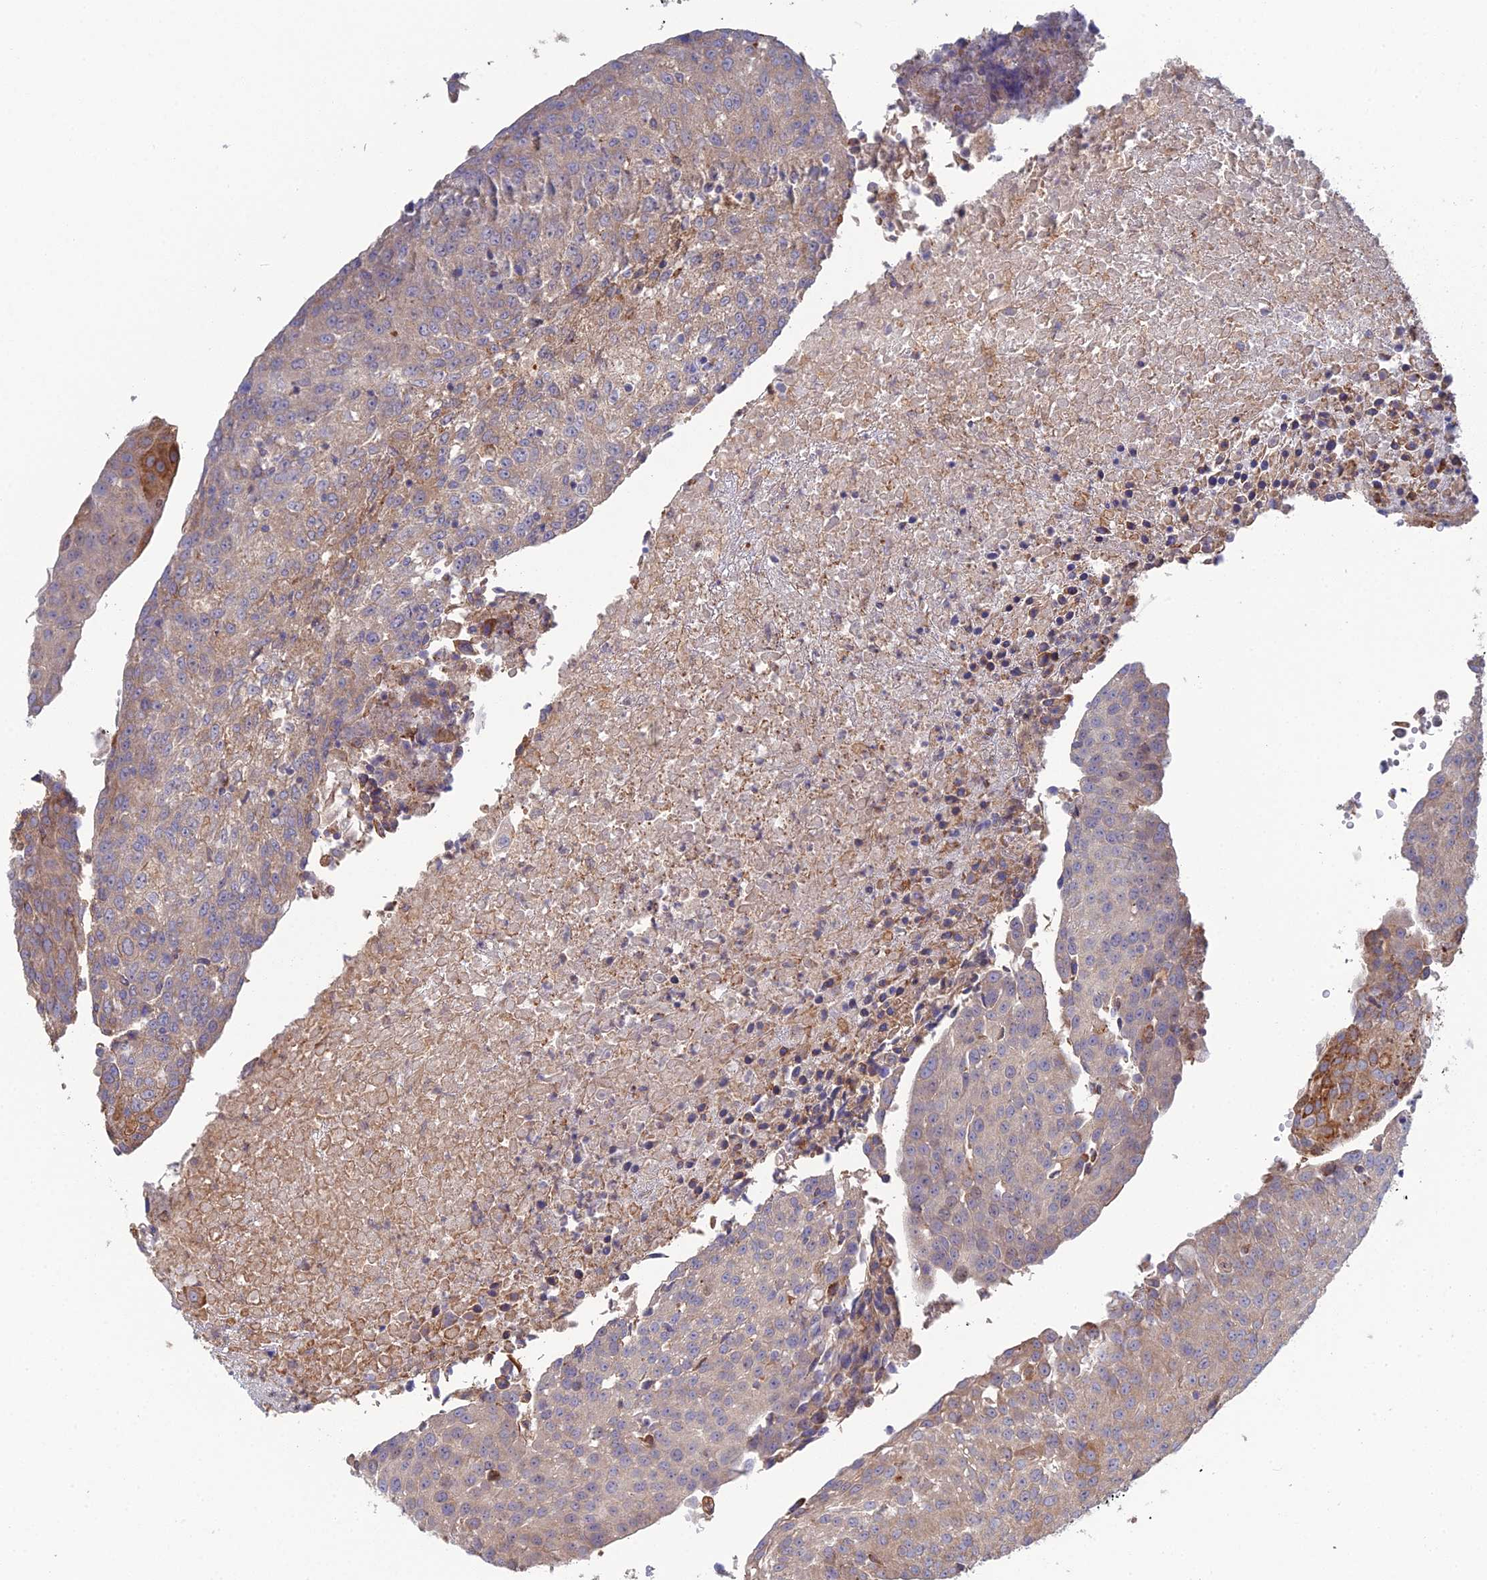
{"staining": {"intensity": "weak", "quantity": ">75%", "location": "cytoplasmic/membranous"}, "tissue": "urothelial cancer", "cell_type": "Tumor cells", "image_type": "cancer", "snomed": [{"axis": "morphology", "description": "Urothelial carcinoma, High grade"}, {"axis": "topography", "description": "Urinary bladder"}], "caption": "High-power microscopy captured an immunohistochemistry image of urothelial carcinoma (high-grade), revealing weak cytoplasmic/membranous expression in approximately >75% of tumor cells. (DAB = brown stain, brightfield microscopy at high magnification).", "gene": "TRAPPC6A", "patient": {"sex": "female", "age": 85}}